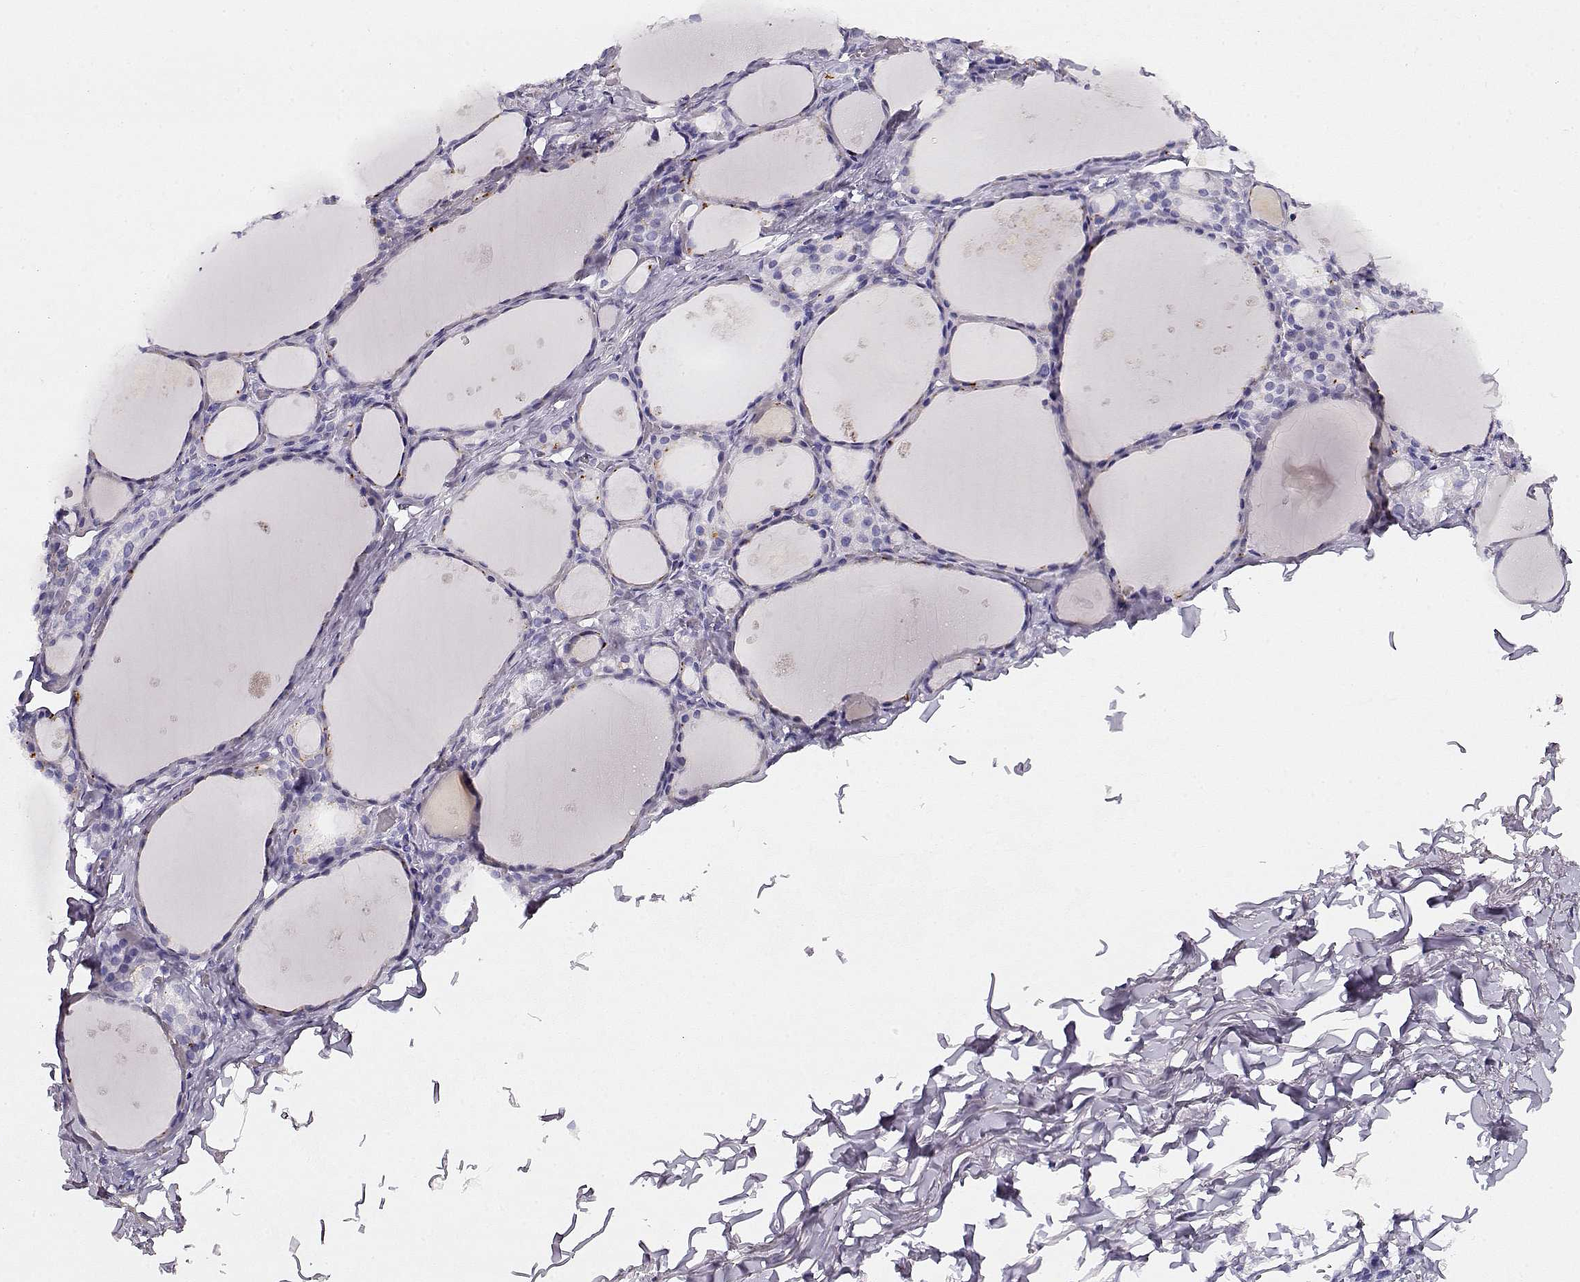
{"staining": {"intensity": "negative", "quantity": "none", "location": "none"}, "tissue": "thyroid gland", "cell_type": "Glandular cells", "image_type": "normal", "snomed": [{"axis": "morphology", "description": "Normal tissue, NOS"}, {"axis": "topography", "description": "Thyroid gland"}], "caption": "Immunohistochemistry (IHC) image of normal thyroid gland: thyroid gland stained with DAB (3,3'-diaminobenzidine) demonstrates no significant protein expression in glandular cells.", "gene": "ACTN2", "patient": {"sex": "male", "age": 68}}